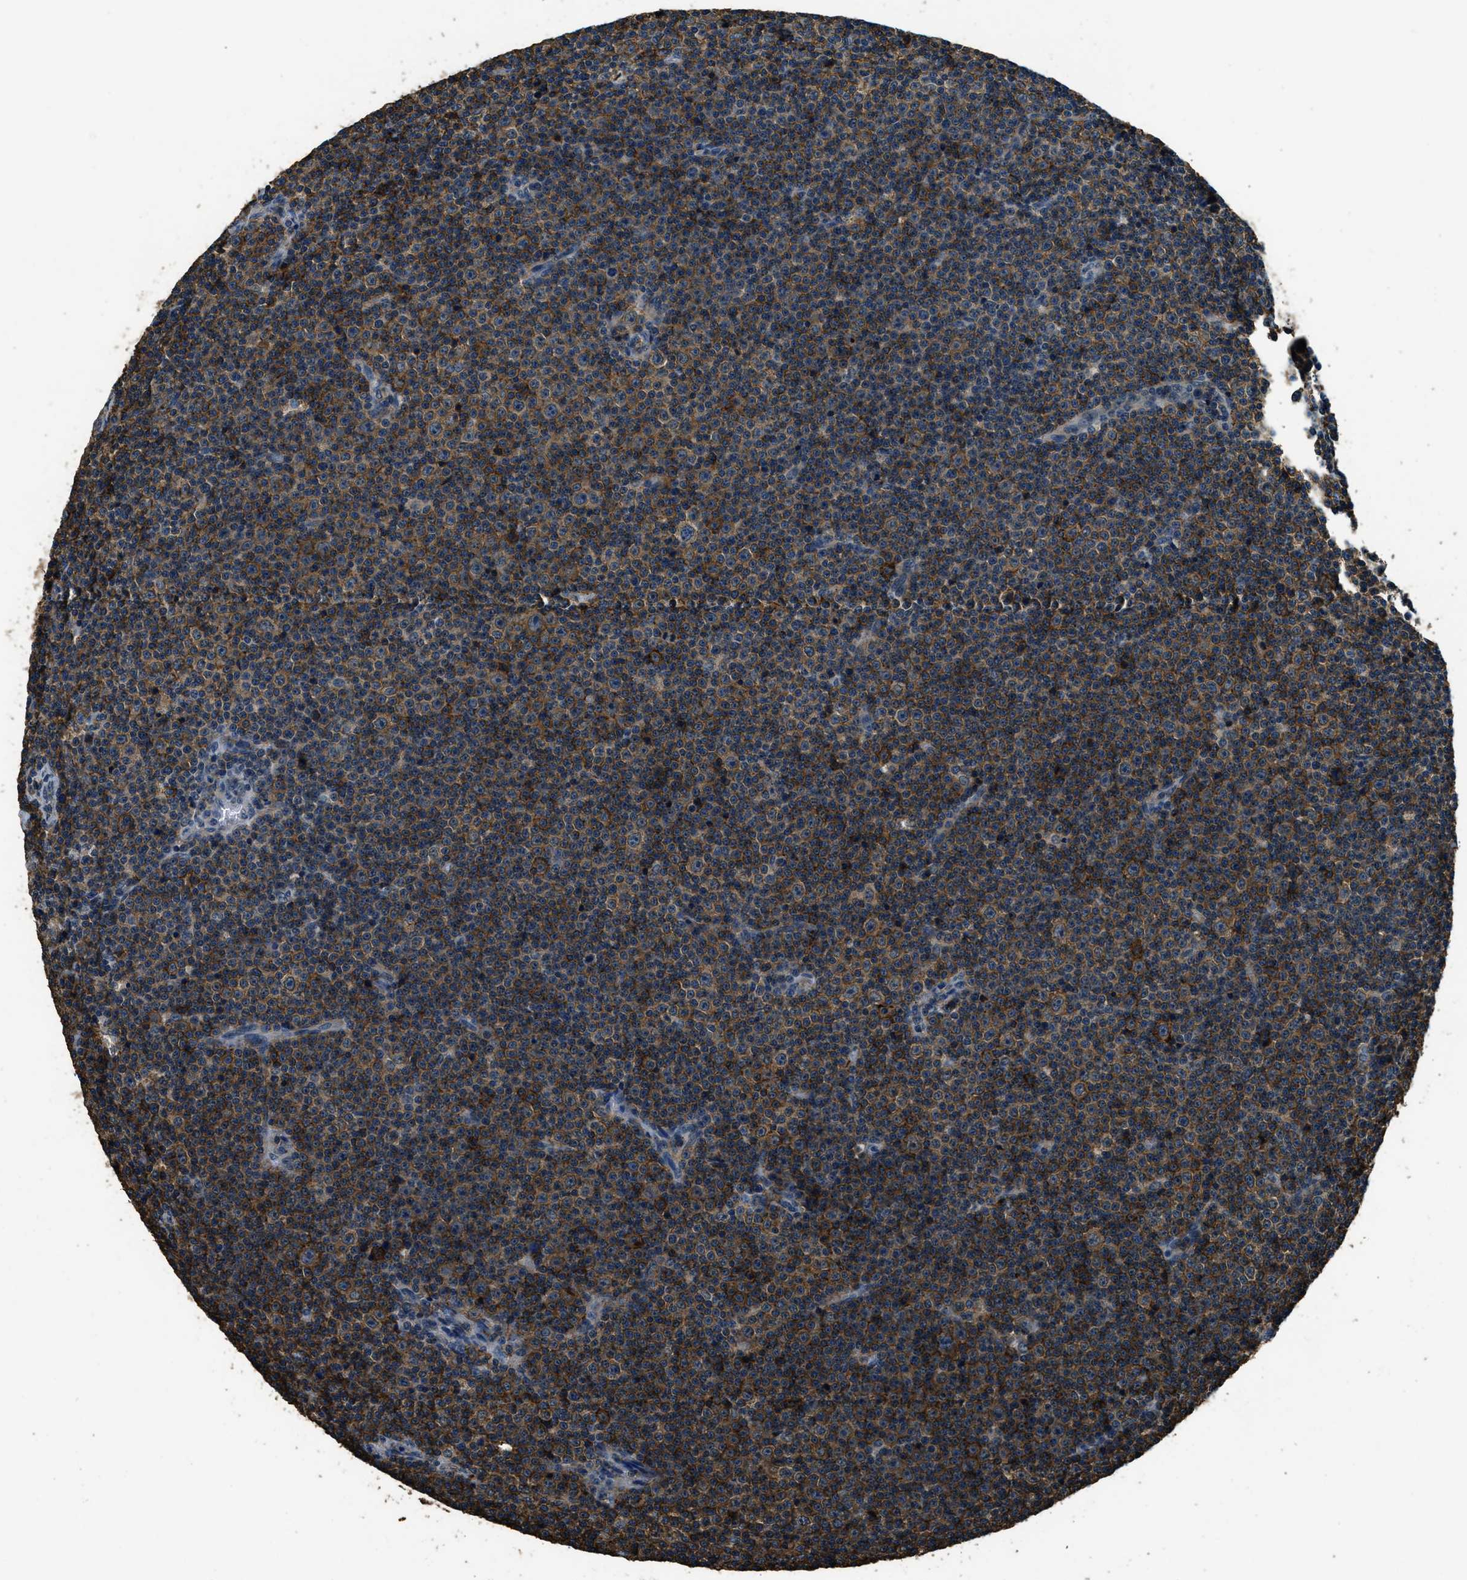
{"staining": {"intensity": "moderate", "quantity": ">75%", "location": "cytoplasmic/membranous"}, "tissue": "lymphoma", "cell_type": "Tumor cells", "image_type": "cancer", "snomed": [{"axis": "morphology", "description": "Malignant lymphoma, non-Hodgkin's type, Low grade"}, {"axis": "topography", "description": "Lymph node"}], "caption": "Brown immunohistochemical staining in human low-grade malignant lymphoma, non-Hodgkin's type reveals moderate cytoplasmic/membranous expression in approximately >75% of tumor cells.", "gene": "SALL3", "patient": {"sex": "female", "age": 67}}